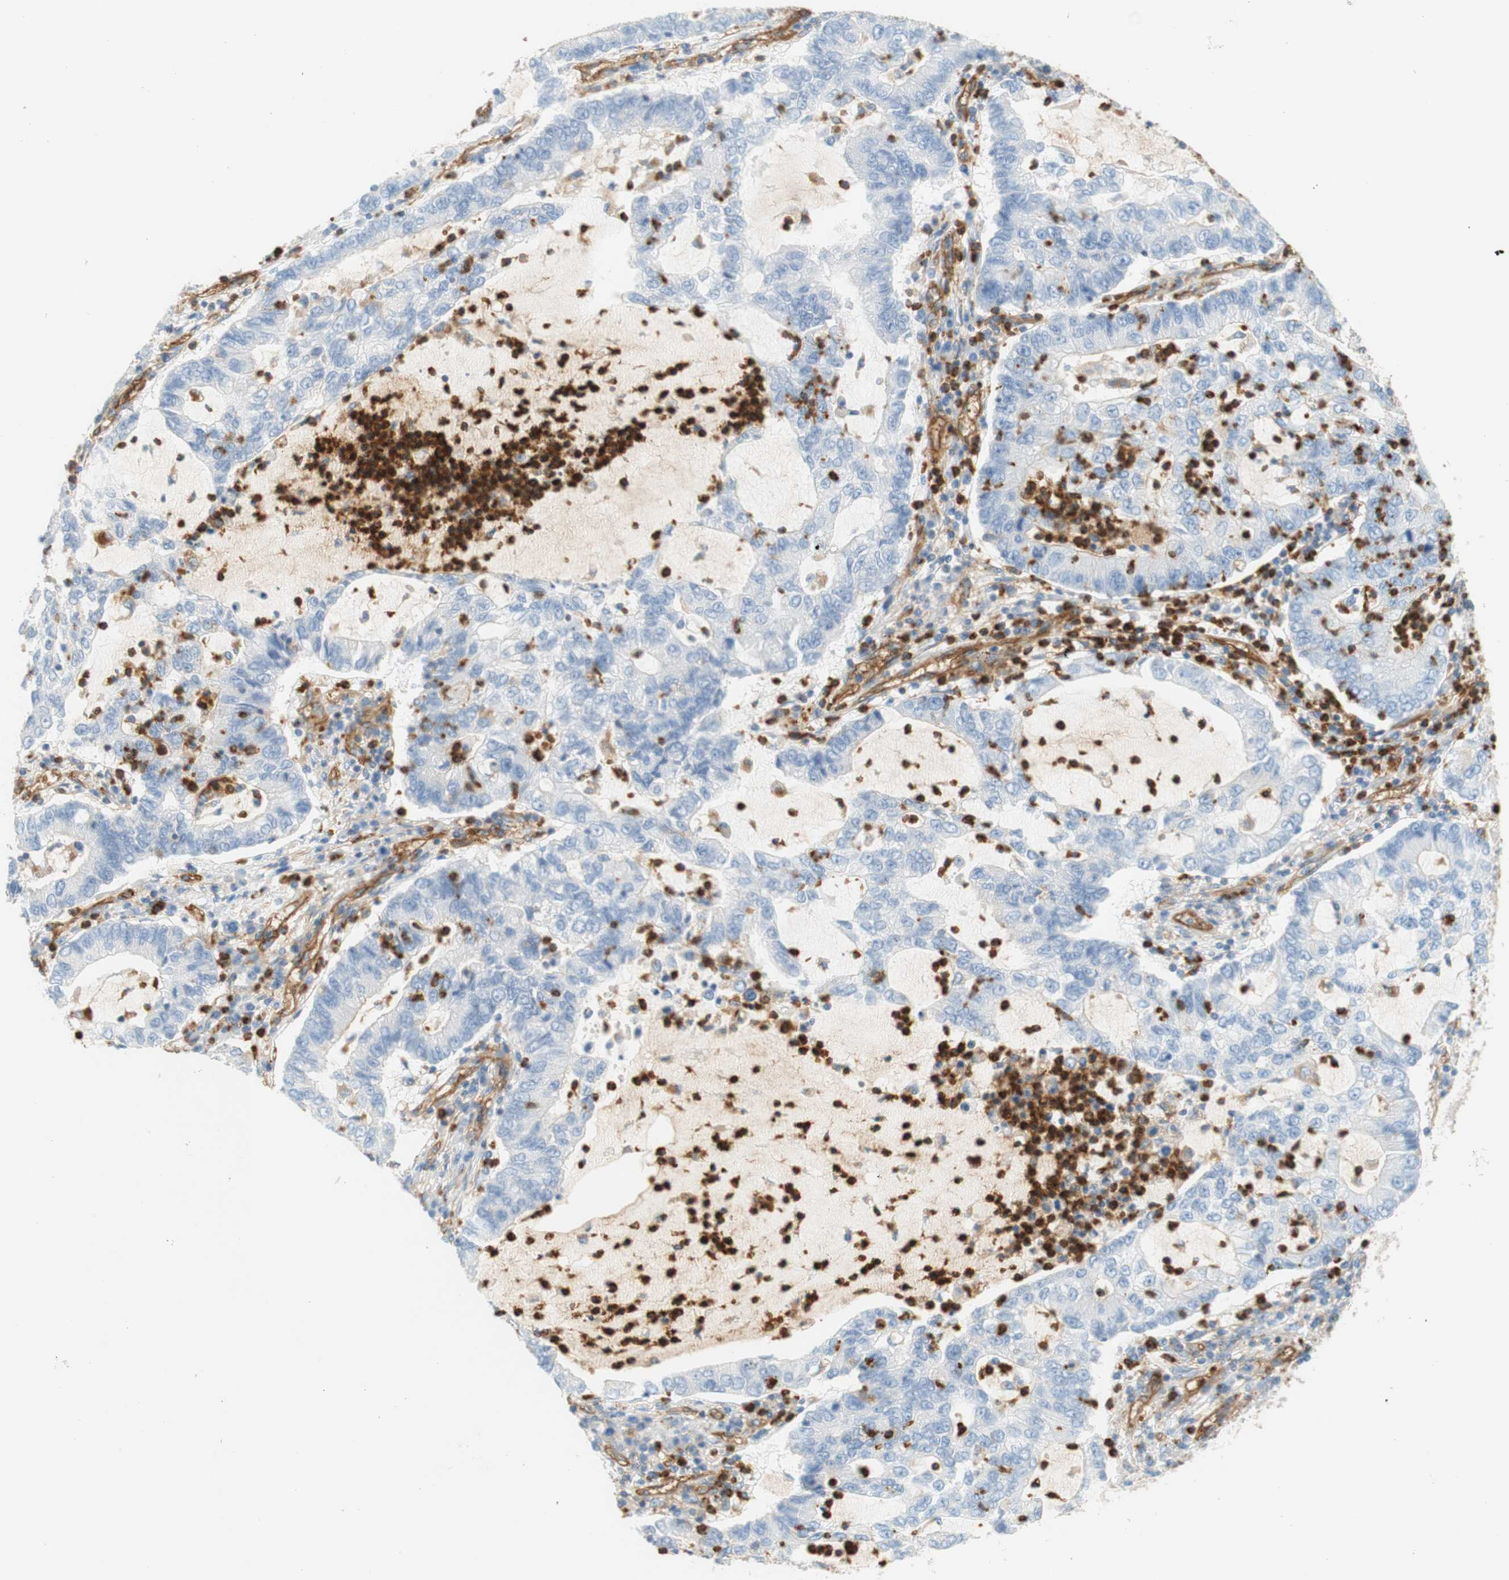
{"staining": {"intensity": "negative", "quantity": "none", "location": "none"}, "tissue": "lung cancer", "cell_type": "Tumor cells", "image_type": "cancer", "snomed": [{"axis": "morphology", "description": "Adenocarcinoma, NOS"}, {"axis": "topography", "description": "Lung"}], "caption": "High power microscopy image of an IHC histopathology image of lung cancer, revealing no significant positivity in tumor cells.", "gene": "STOM", "patient": {"sex": "female", "age": 51}}